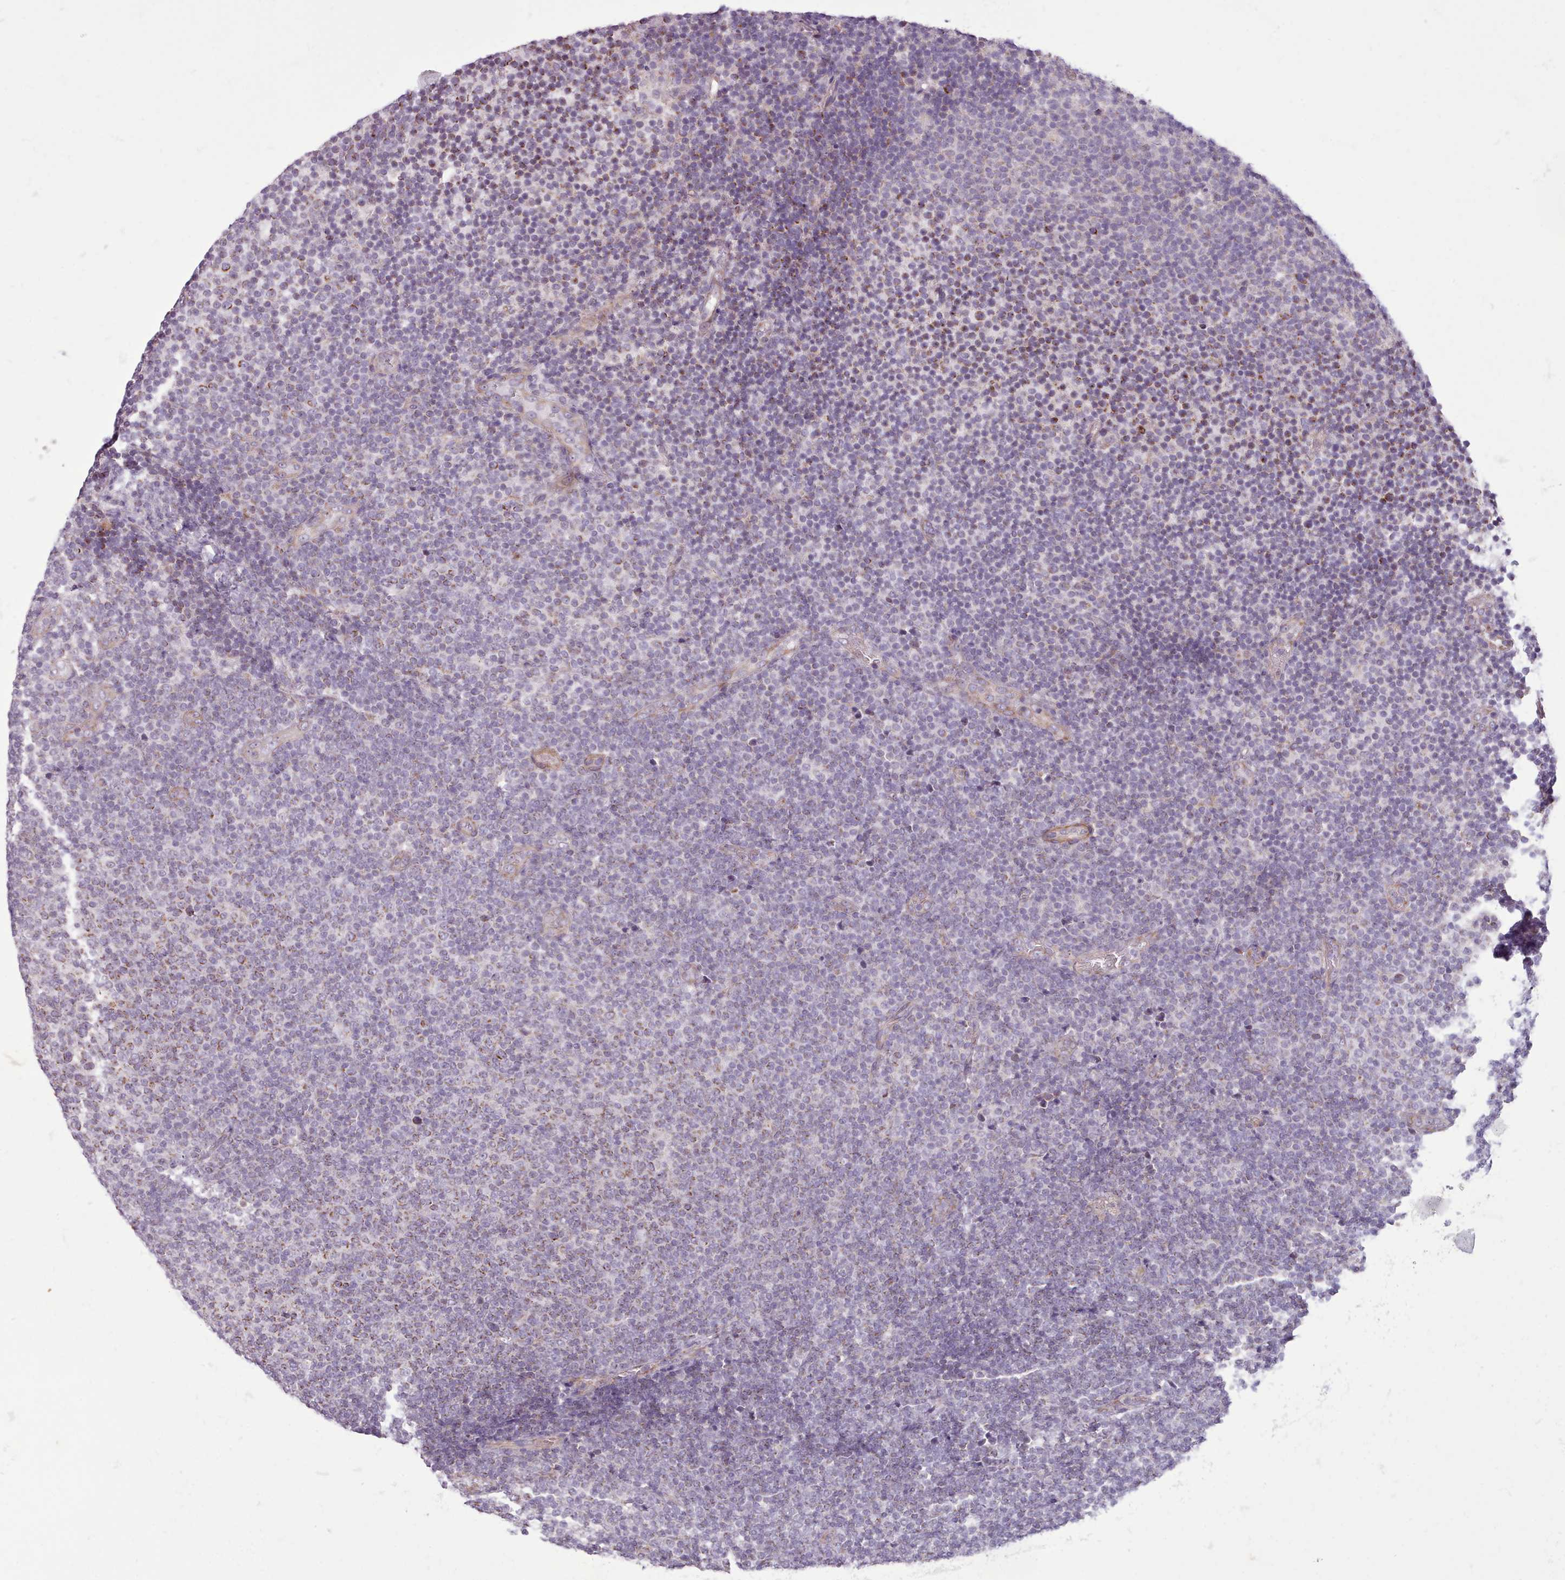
{"staining": {"intensity": "moderate", "quantity": "<25%", "location": "cytoplasmic/membranous"}, "tissue": "lymphoma", "cell_type": "Tumor cells", "image_type": "cancer", "snomed": [{"axis": "morphology", "description": "Malignant lymphoma, non-Hodgkin's type, Low grade"}, {"axis": "topography", "description": "Lymph node"}], "caption": "IHC micrograph of neoplastic tissue: human malignant lymphoma, non-Hodgkin's type (low-grade) stained using immunohistochemistry (IHC) reveals low levels of moderate protein expression localized specifically in the cytoplasmic/membranous of tumor cells, appearing as a cytoplasmic/membranous brown color.", "gene": "AVL9", "patient": {"sex": "male", "age": 66}}